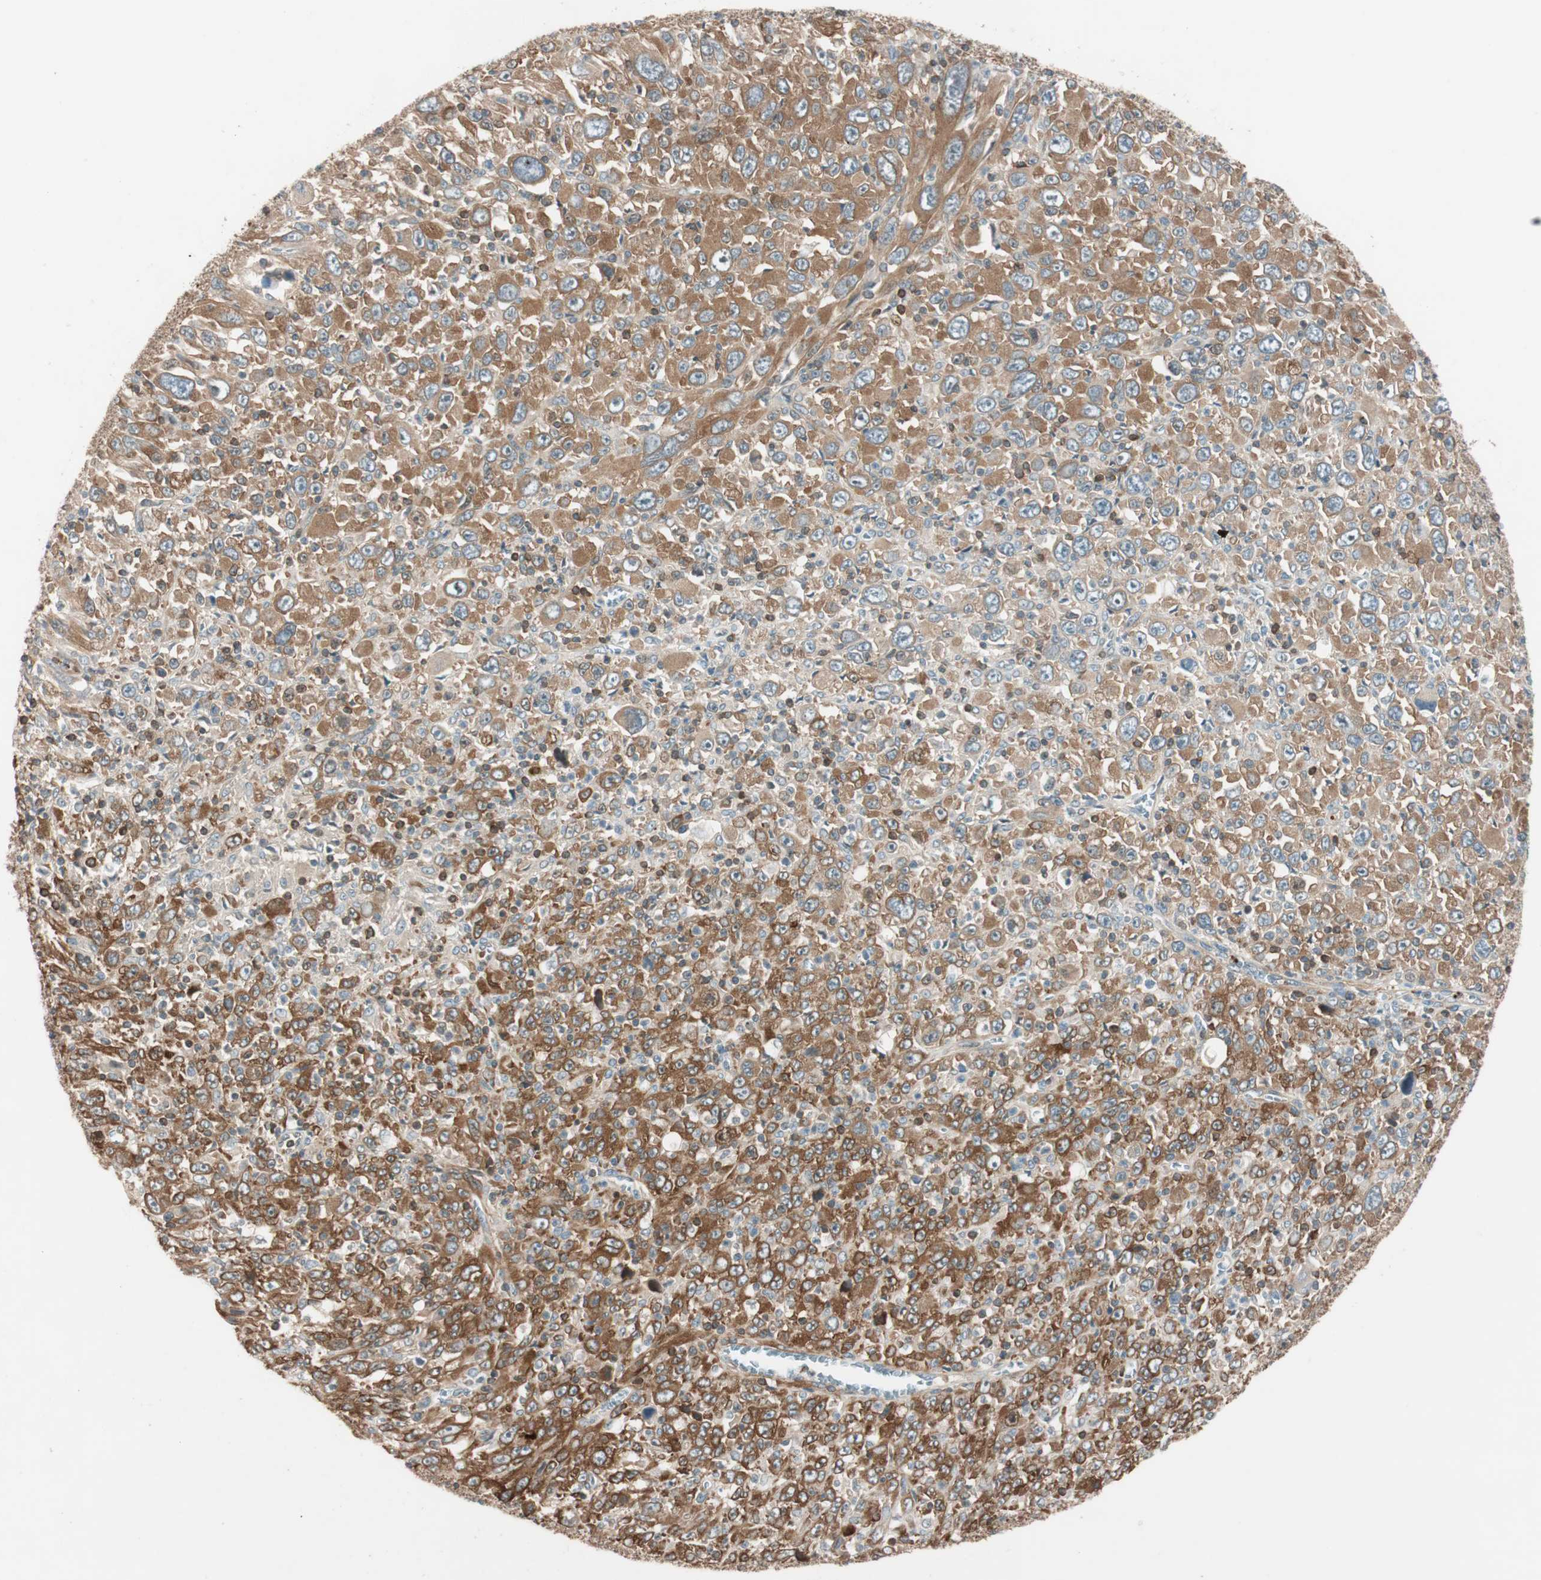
{"staining": {"intensity": "moderate", "quantity": ">75%", "location": "cytoplasmic/membranous"}, "tissue": "melanoma", "cell_type": "Tumor cells", "image_type": "cancer", "snomed": [{"axis": "morphology", "description": "Malignant melanoma, Metastatic site"}, {"axis": "topography", "description": "Skin"}], "caption": "This is an image of immunohistochemistry staining of melanoma, which shows moderate staining in the cytoplasmic/membranous of tumor cells.", "gene": "BIN1", "patient": {"sex": "female", "age": 56}}